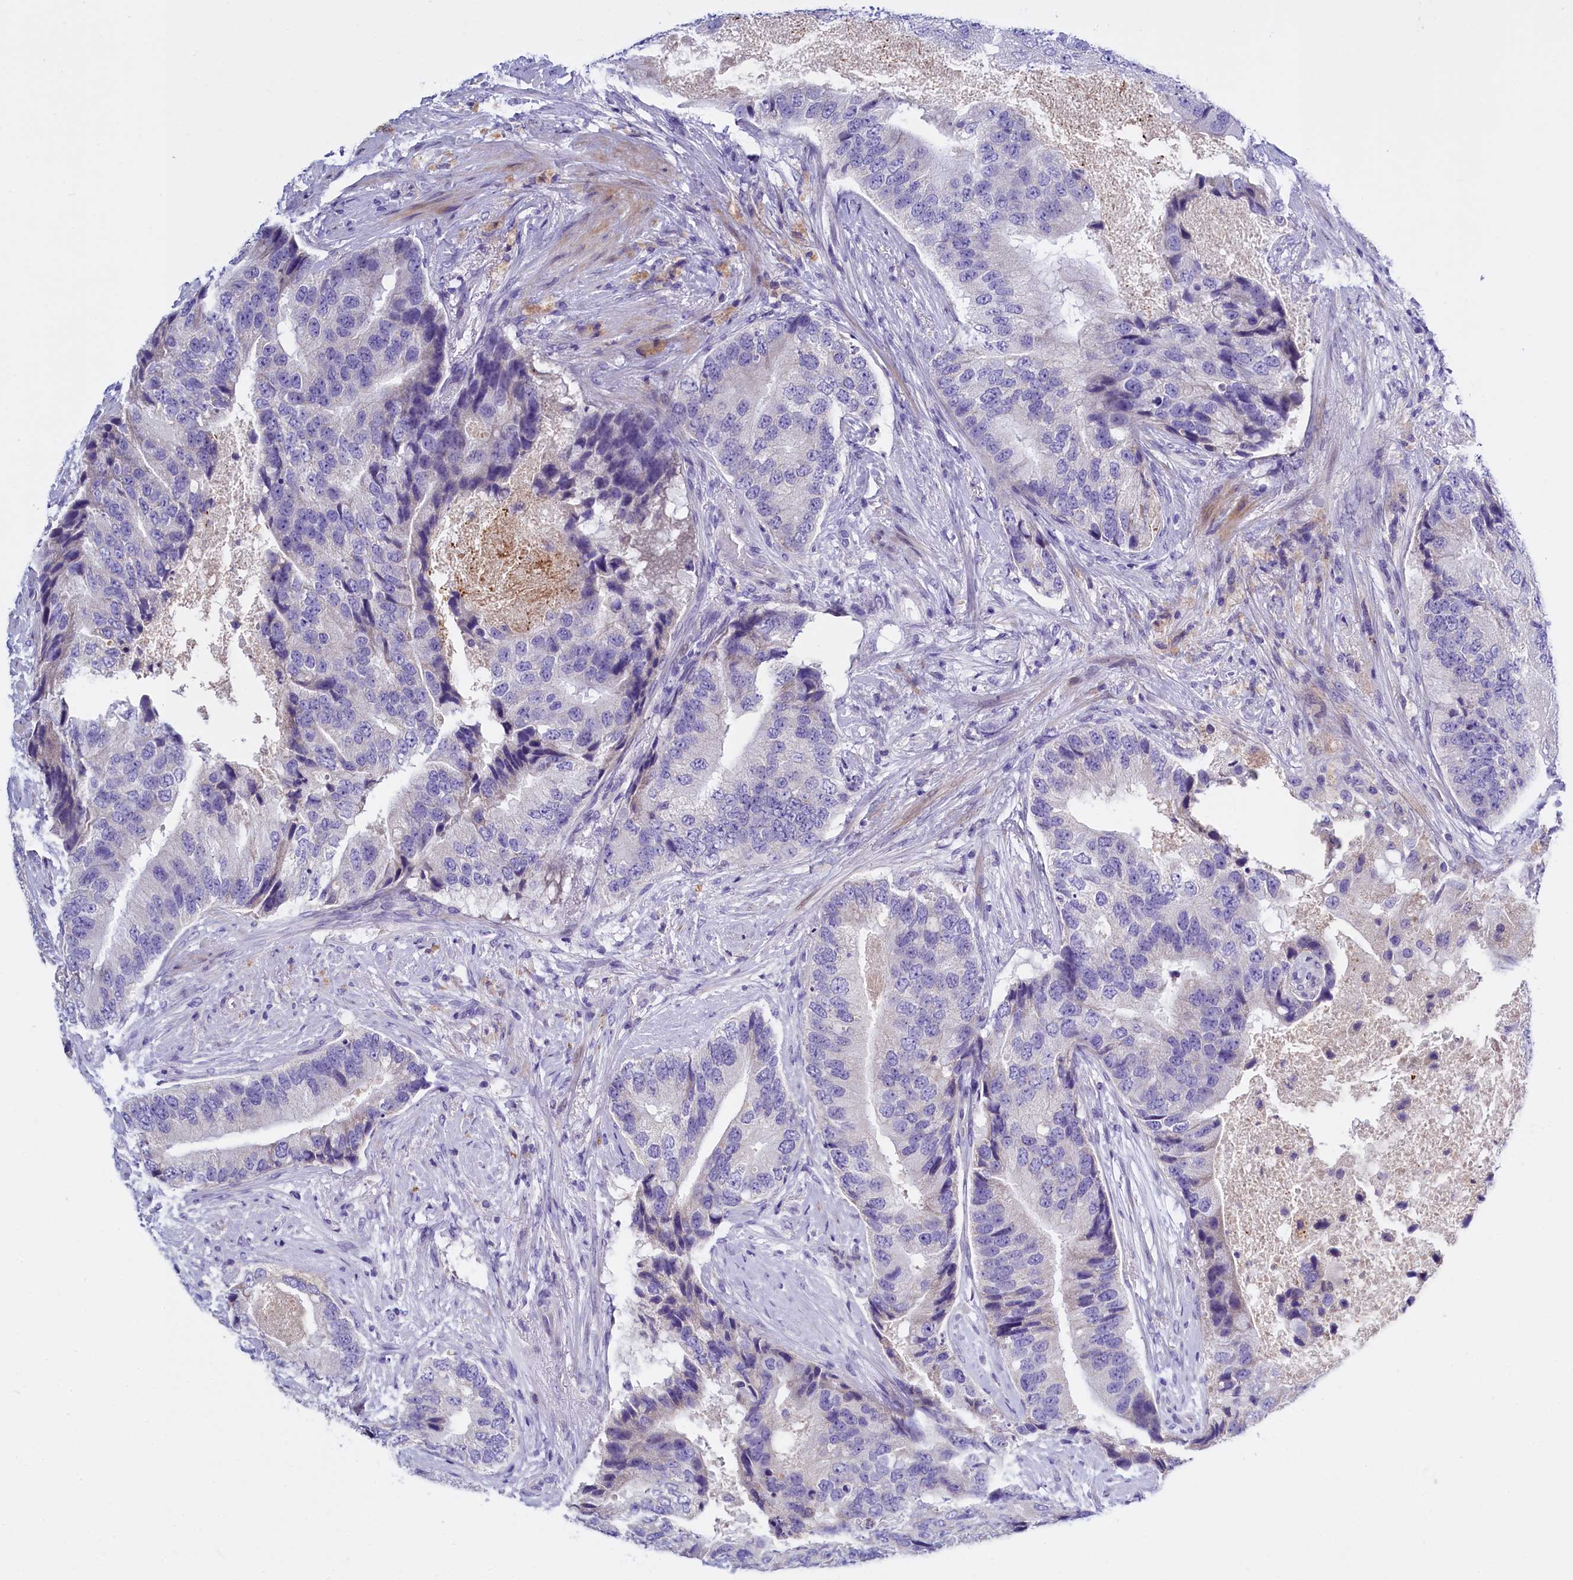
{"staining": {"intensity": "negative", "quantity": "none", "location": "none"}, "tissue": "prostate cancer", "cell_type": "Tumor cells", "image_type": "cancer", "snomed": [{"axis": "morphology", "description": "Adenocarcinoma, High grade"}, {"axis": "topography", "description": "Prostate"}], "caption": "The micrograph shows no staining of tumor cells in prostate cancer.", "gene": "RTTN", "patient": {"sex": "male", "age": 70}}